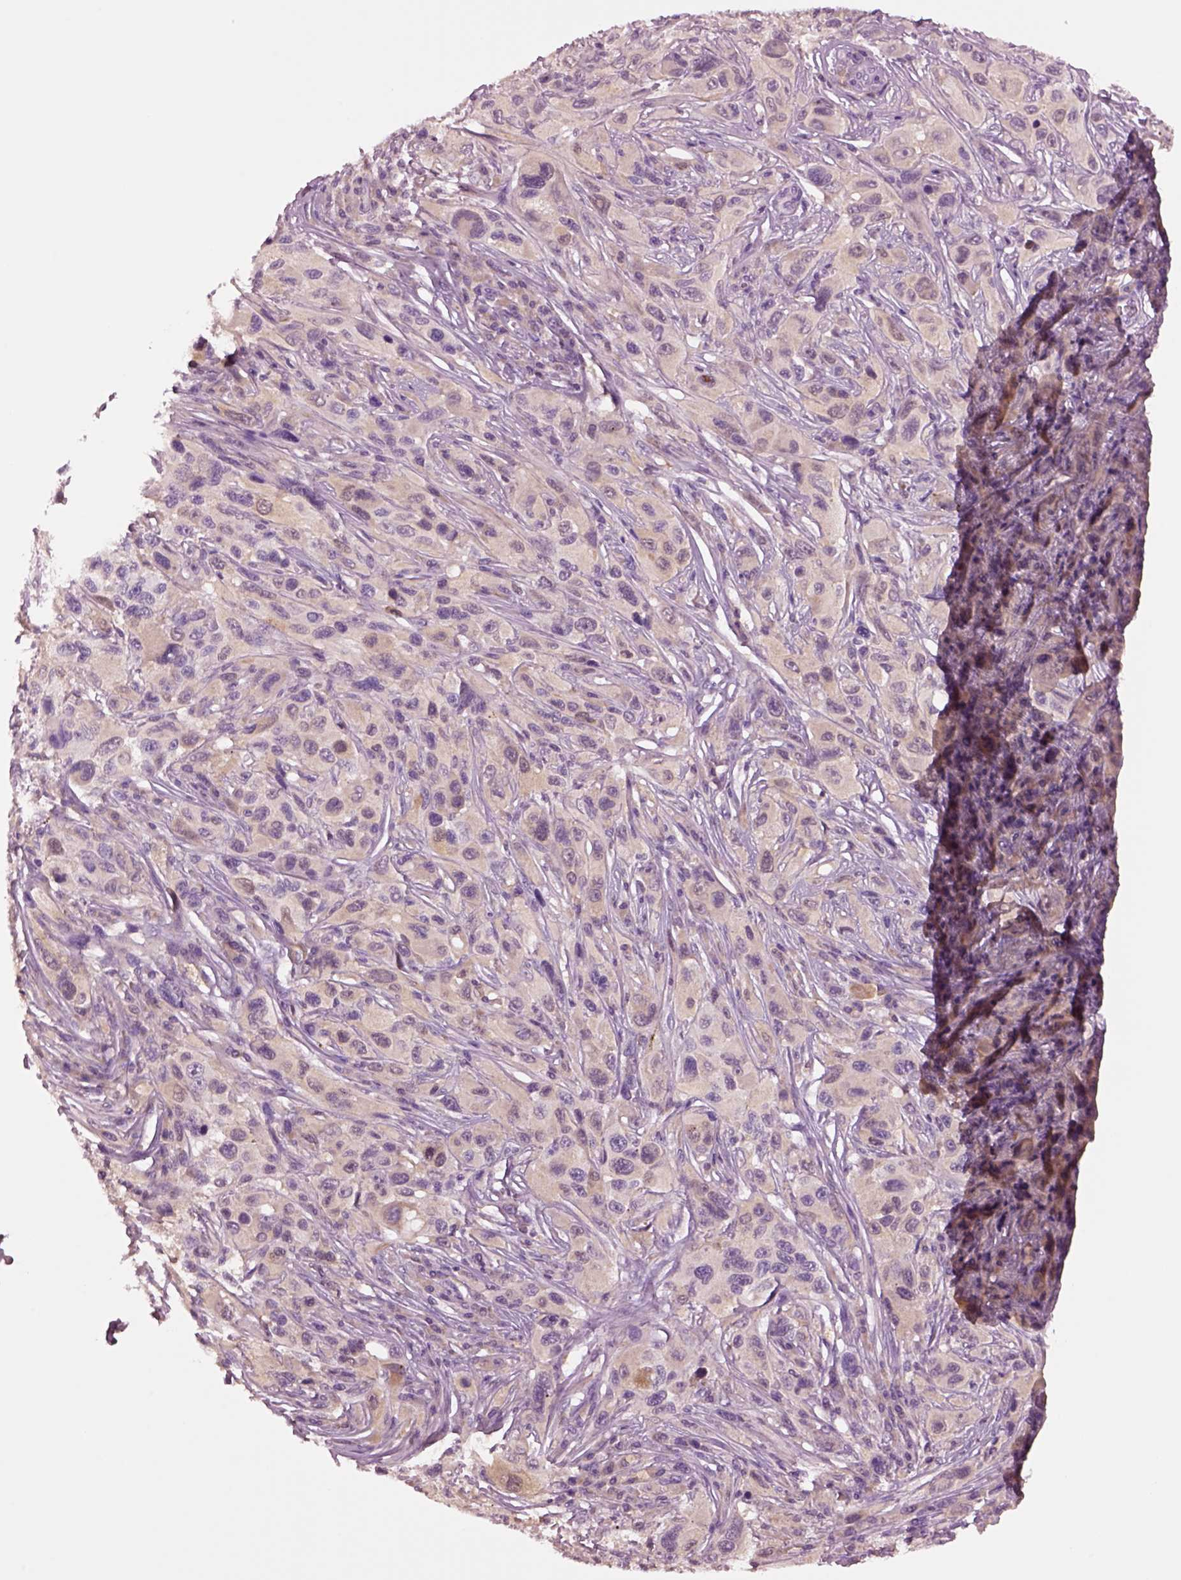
{"staining": {"intensity": "negative", "quantity": "none", "location": "none"}, "tissue": "melanoma", "cell_type": "Tumor cells", "image_type": "cancer", "snomed": [{"axis": "morphology", "description": "Malignant melanoma, NOS"}, {"axis": "topography", "description": "Skin"}], "caption": "An immunohistochemistry image of malignant melanoma is shown. There is no staining in tumor cells of malignant melanoma. (Stains: DAB (3,3'-diaminobenzidine) IHC with hematoxylin counter stain, Microscopy: brightfield microscopy at high magnification).", "gene": "CLPSL1", "patient": {"sex": "male", "age": 53}}